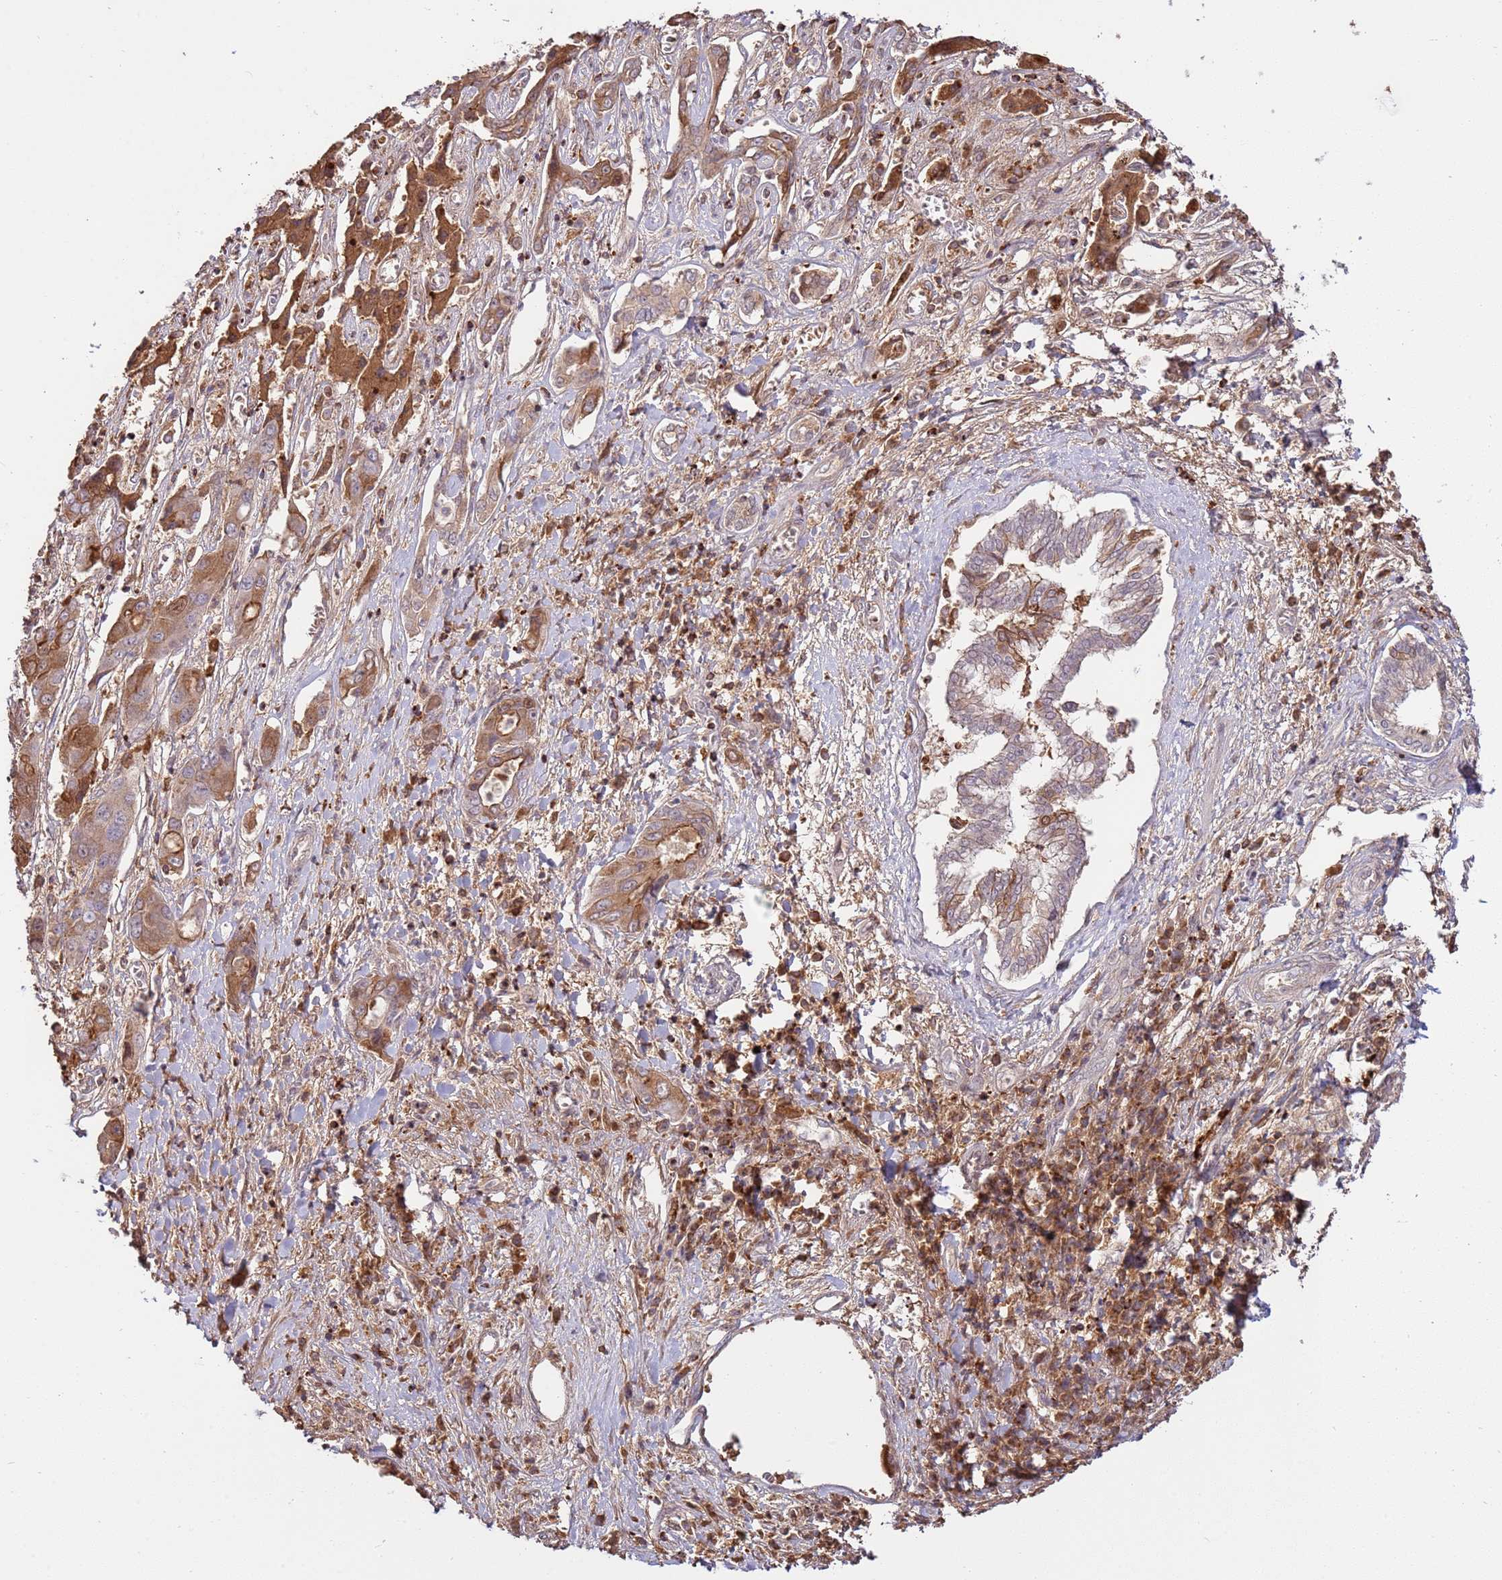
{"staining": {"intensity": "strong", "quantity": ">75%", "location": "cytoplasmic/membranous"}, "tissue": "liver cancer", "cell_type": "Tumor cells", "image_type": "cancer", "snomed": [{"axis": "morphology", "description": "Cholangiocarcinoma"}, {"axis": "topography", "description": "Liver"}], "caption": "Tumor cells demonstrate strong cytoplasmic/membranous positivity in approximately >75% of cells in liver cancer (cholangiocarcinoma).", "gene": "ZNF624", "patient": {"sex": "male", "age": 67}}